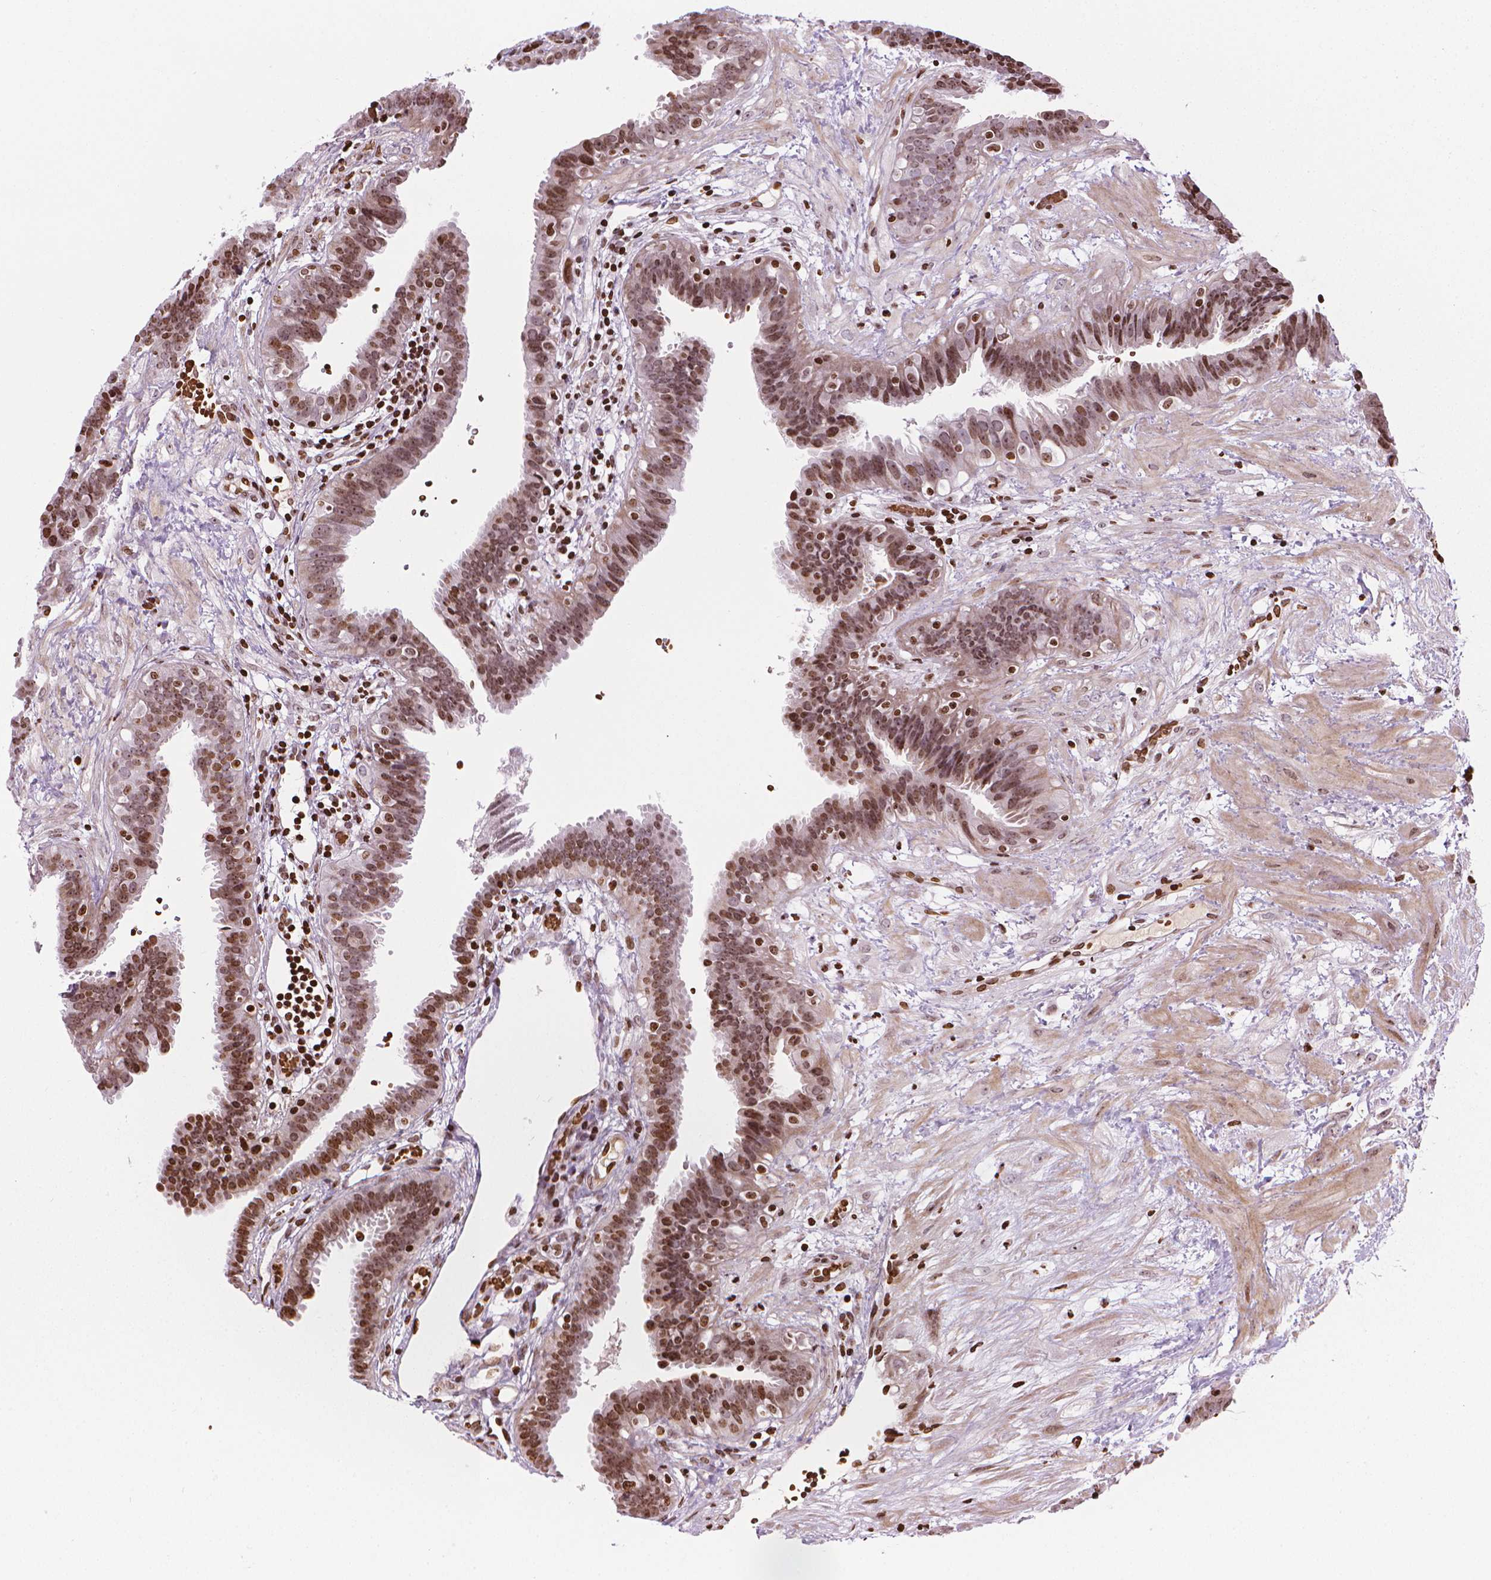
{"staining": {"intensity": "moderate", "quantity": ">75%", "location": "nuclear"}, "tissue": "fallopian tube", "cell_type": "Glandular cells", "image_type": "normal", "snomed": [{"axis": "morphology", "description": "Normal tissue, NOS"}, {"axis": "topography", "description": "Fallopian tube"}], "caption": "About >75% of glandular cells in benign human fallopian tube reveal moderate nuclear protein positivity as visualized by brown immunohistochemical staining.", "gene": "PIP4K2A", "patient": {"sex": "female", "age": 37}}